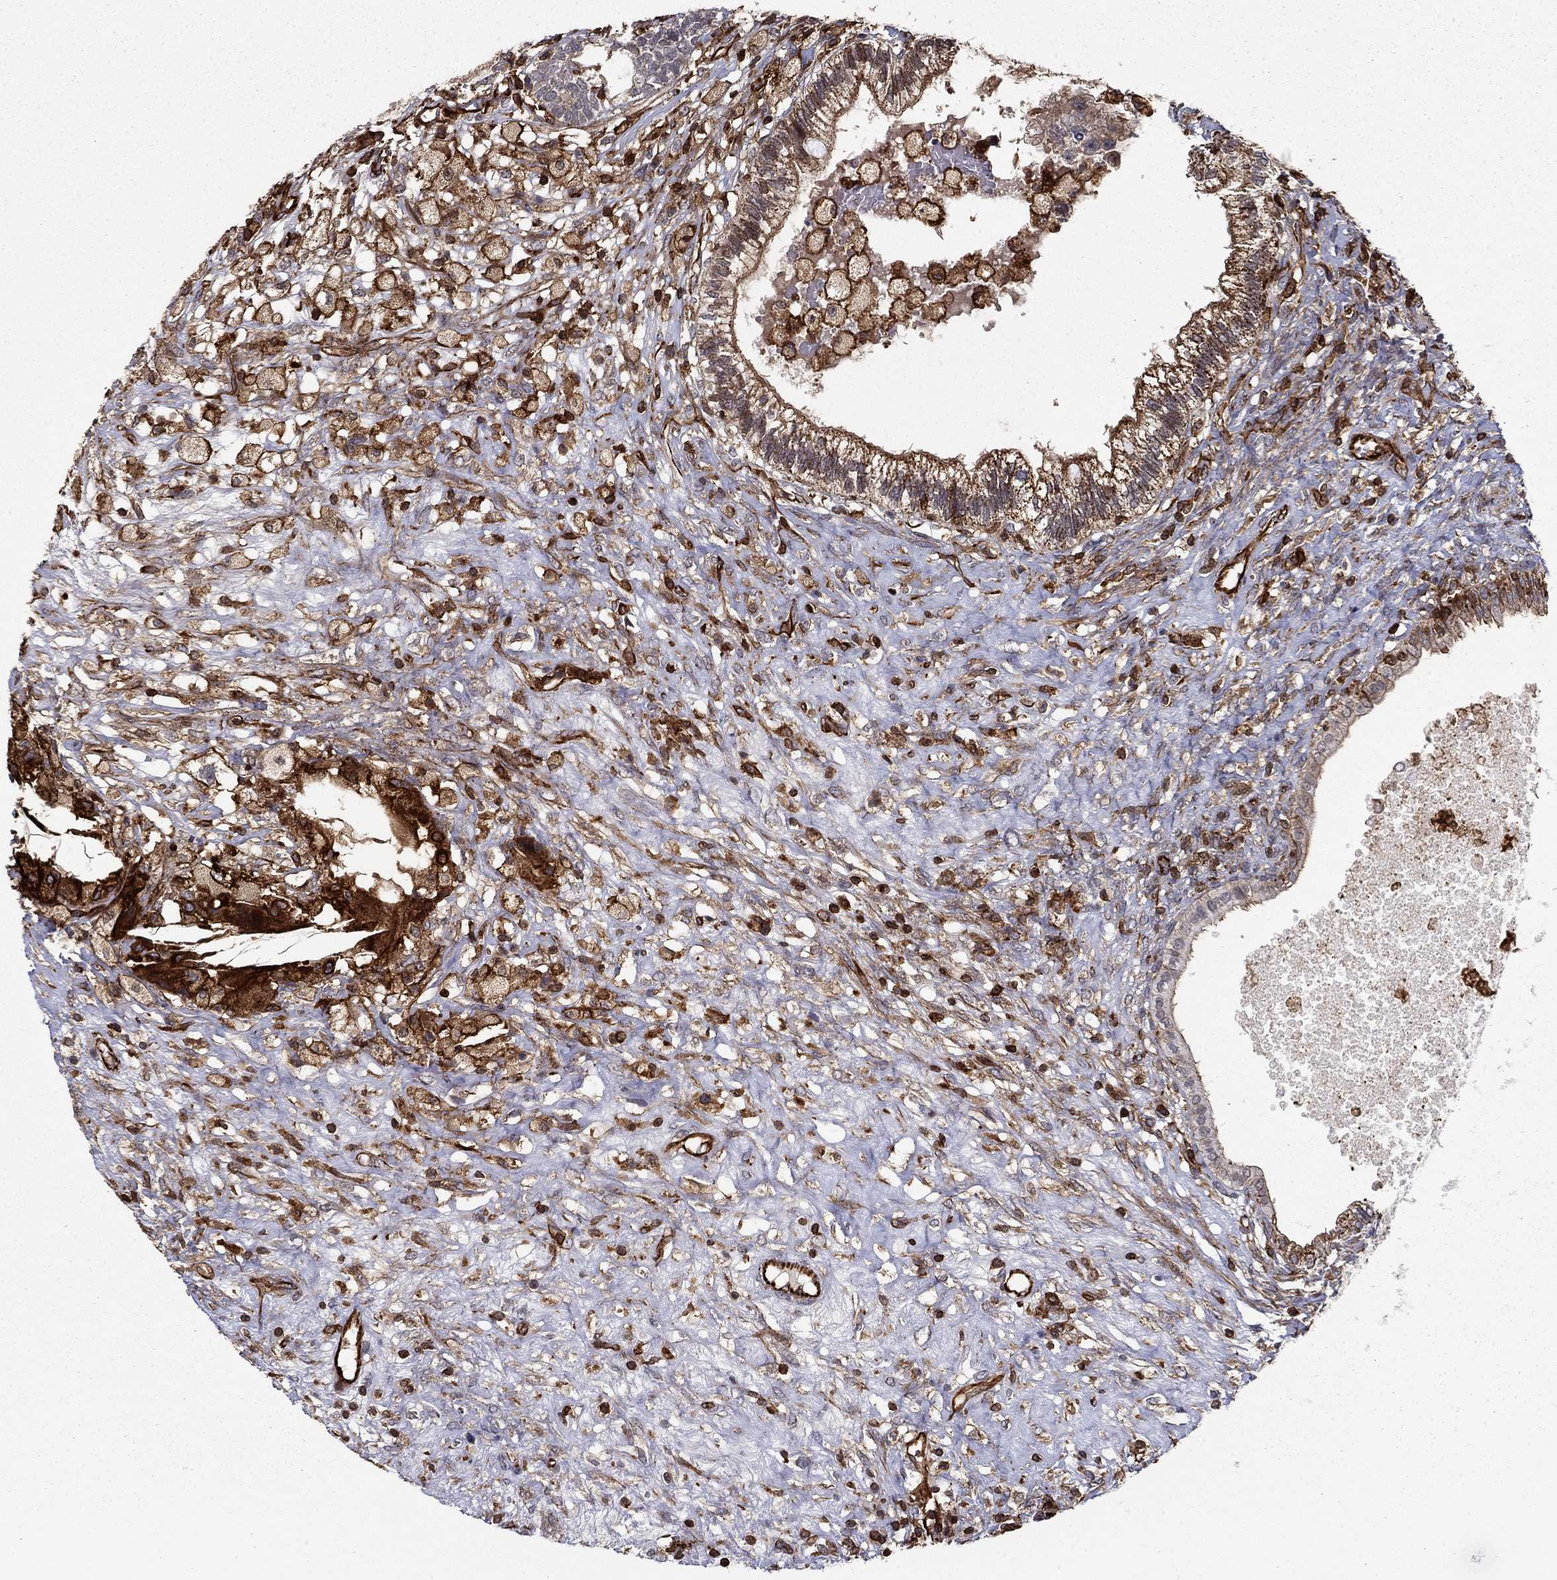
{"staining": {"intensity": "negative", "quantity": "none", "location": "none"}, "tissue": "testis cancer", "cell_type": "Tumor cells", "image_type": "cancer", "snomed": [{"axis": "morphology", "description": "Seminoma, NOS"}, {"axis": "morphology", "description": "Carcinoma, Embryonal, NOS"}, {"axis": "topography", "description": "Testis"}], "caption": "The micrograph shows no staining of tumor cells in testis seminoma. Brightfield microscopy of IHC stained with DAB (brown) and hematoxylin (blue), captured at high magnification.", "gene": "ADM", "patient": {"sex": "male", "age": 41}}